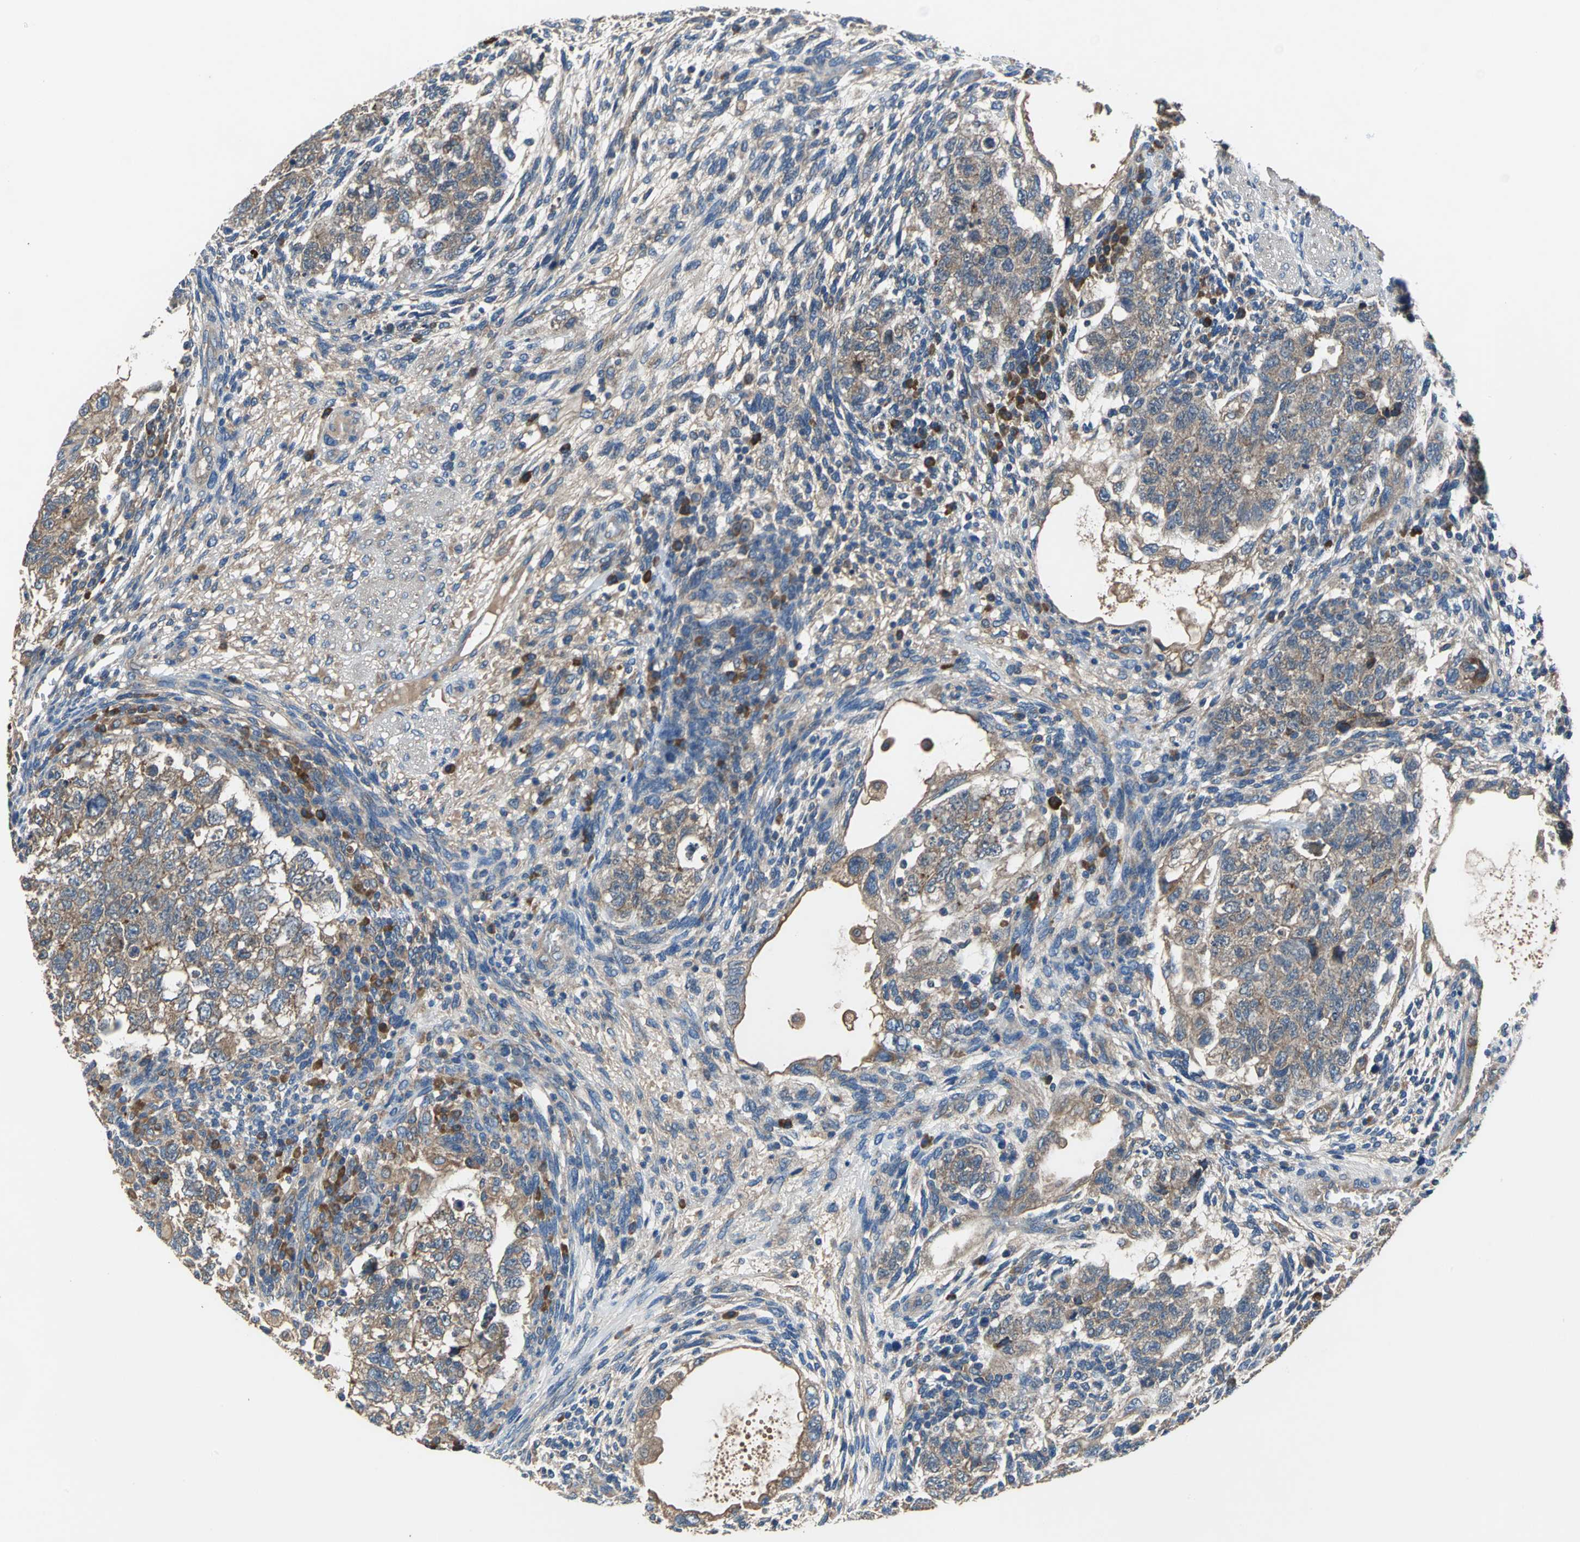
{"staining": {"intensity": "moderate", "quantity": ">75%", "location": "cytoplasmic/membranous"}, "tissue": "testis cancer", "cell_type": "Tumor cells", "image_type": "cancer", "snomed": [{"axis": "morphology", "description": "Normal tissue, NOS"}, {"axis": "morphology", "description": "Carcinoma, Embryonal, NOS"}, {"axis": "topography", "description": "Testis"}], "caption": "Immunohistochemical staining of testis cancer demonstrates medium levels of moderate cytoplasmic/membranous protein expression in approximately >75% of tumor cells.", "gene": "HEPH", "patient": {"sex": "male", "age": 36}}